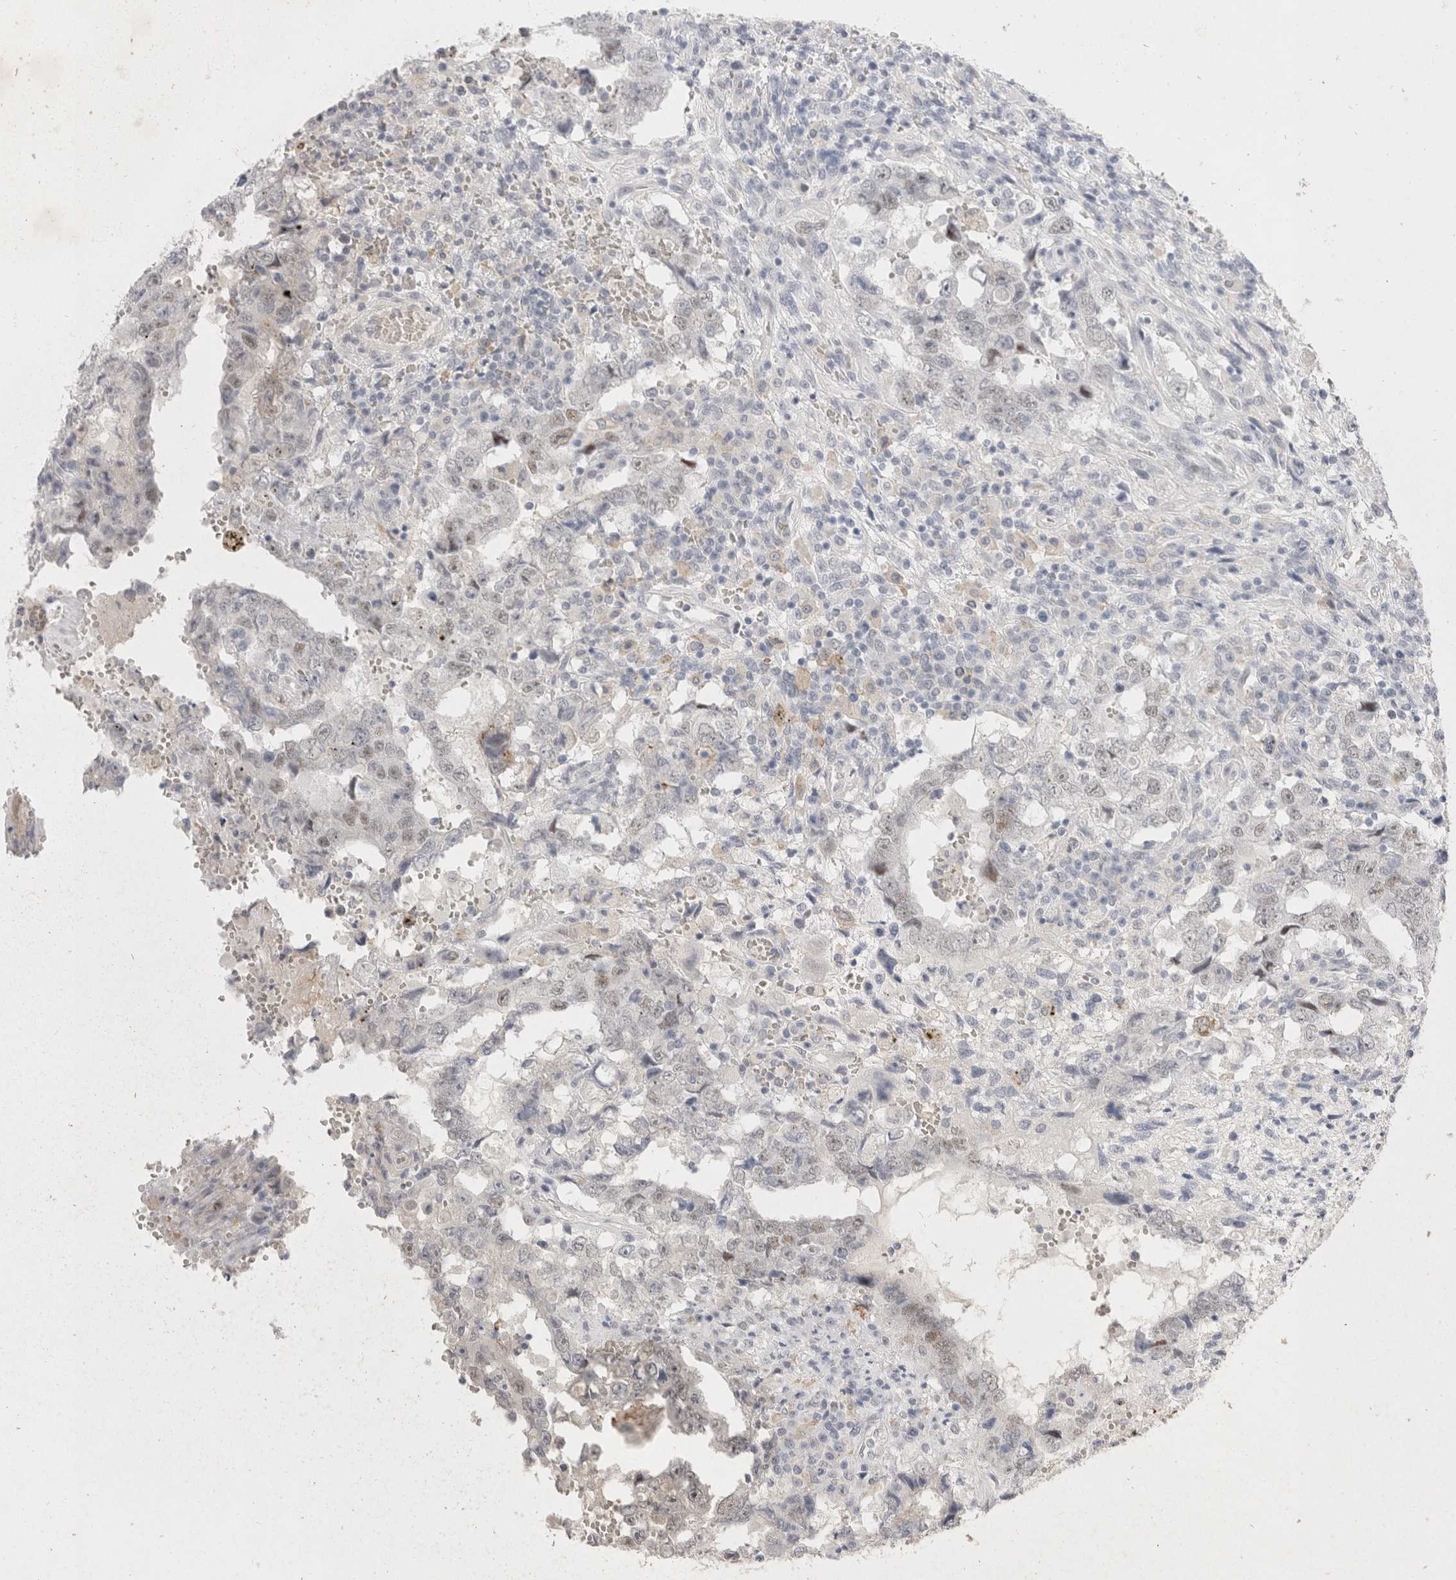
{"staining": {"intensity": "weak", "quantity": "<25%", "location": "nuclear"}, "tissue": "testis cancer", "cell_type": "Tumor cells", "image_type": "cancer", "snomed": [{"axis": "morphology", "description": "Carcinoma, Embryonal, NOS"}, {"axis": "topography", "description": "Testis"}], "caption": "Protein analysis of testis cancer (embryonal carcinoma) displays no significant positivity in tumor cells.", "gene": "TOM1L2", "patient": {"sex": "male", "age": 26}}